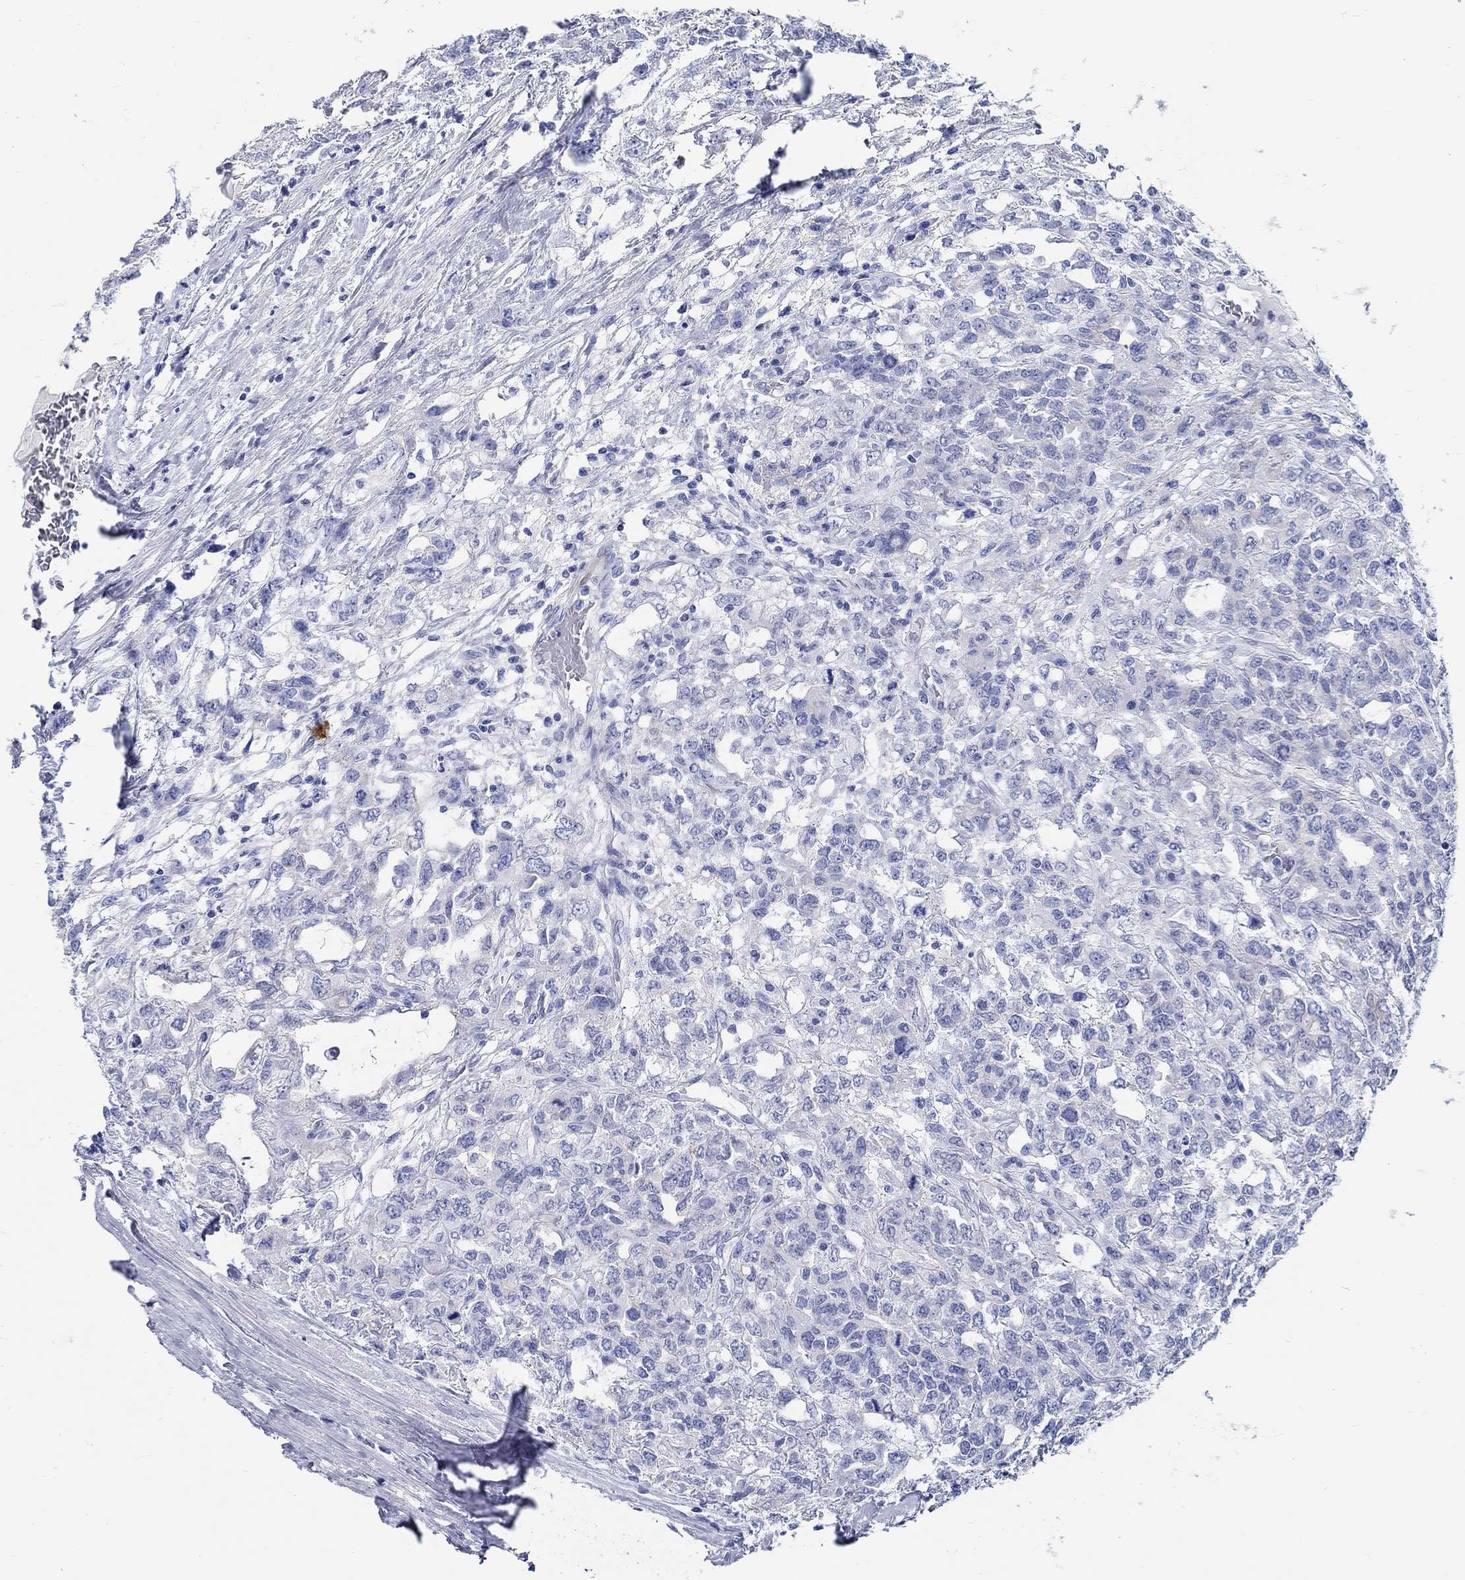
{"staining": {"intensity": "negative", "quantity": "none", "location": "none"}, "tissue": "testis cancer", "cell_type": "Tumor cells", "image_type": "cancer", "snomed": [{"axis": "morphology", "description": "Seminoma, NOS"}, {"axis": "topography", "description": "Testis"}], "caption": "Testis seminoma was stained to show a protein in brown. There is no significant expression in tumor cells. (Brightfield microscopy of DAB immunohistochemistry at high magnification).", "gene": "RD3L", "patient": {"sex": "male", "age": 52}}